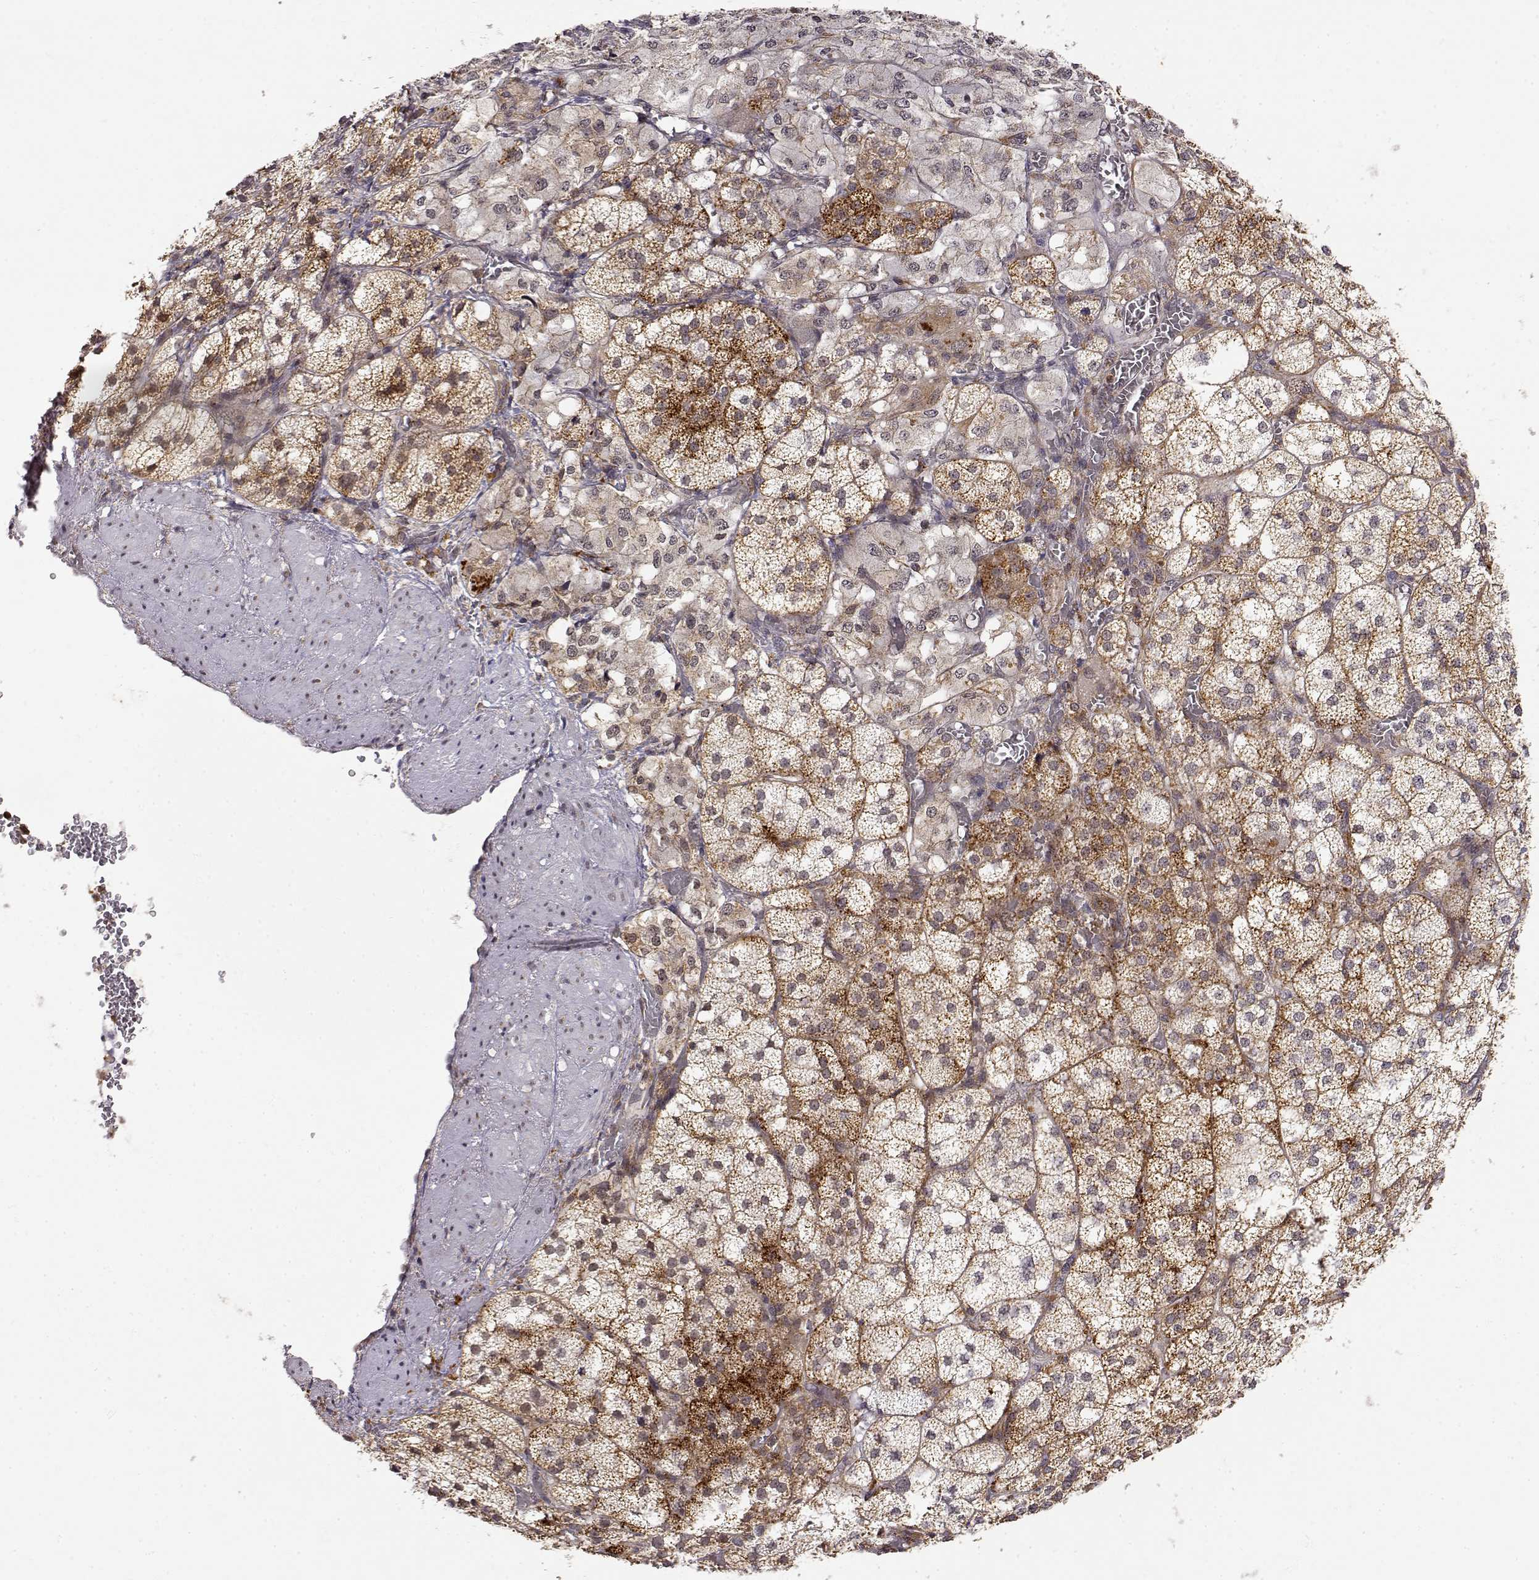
{"staining": {"intensity": "strong", "quantity": ">75%", "location": "cytoplasmic/membranous"}, "tissue": "adrenal gland", "cell_type": "Glandular cells", "image_type": "normal", "snomed": [{"axis": "morphology", "description": "Normal tissue, NOS"}, {"axis": "topography", "description": "Adrenal gland"}], "caption": "Immunohistochemistry (IHC) (DAB) staining of benign adrenal gland displays strong cytoplasmic/membranous protein staining in approximately >75% of glandular cells. The staining was performed using DAB (3,3'-diaminobenzidine), with brown indicating positive protein expression. Nuclei are stained blue with hematoxylin.", "gene": "RNF13", "patient": {"sex": "female", "age": 60}}